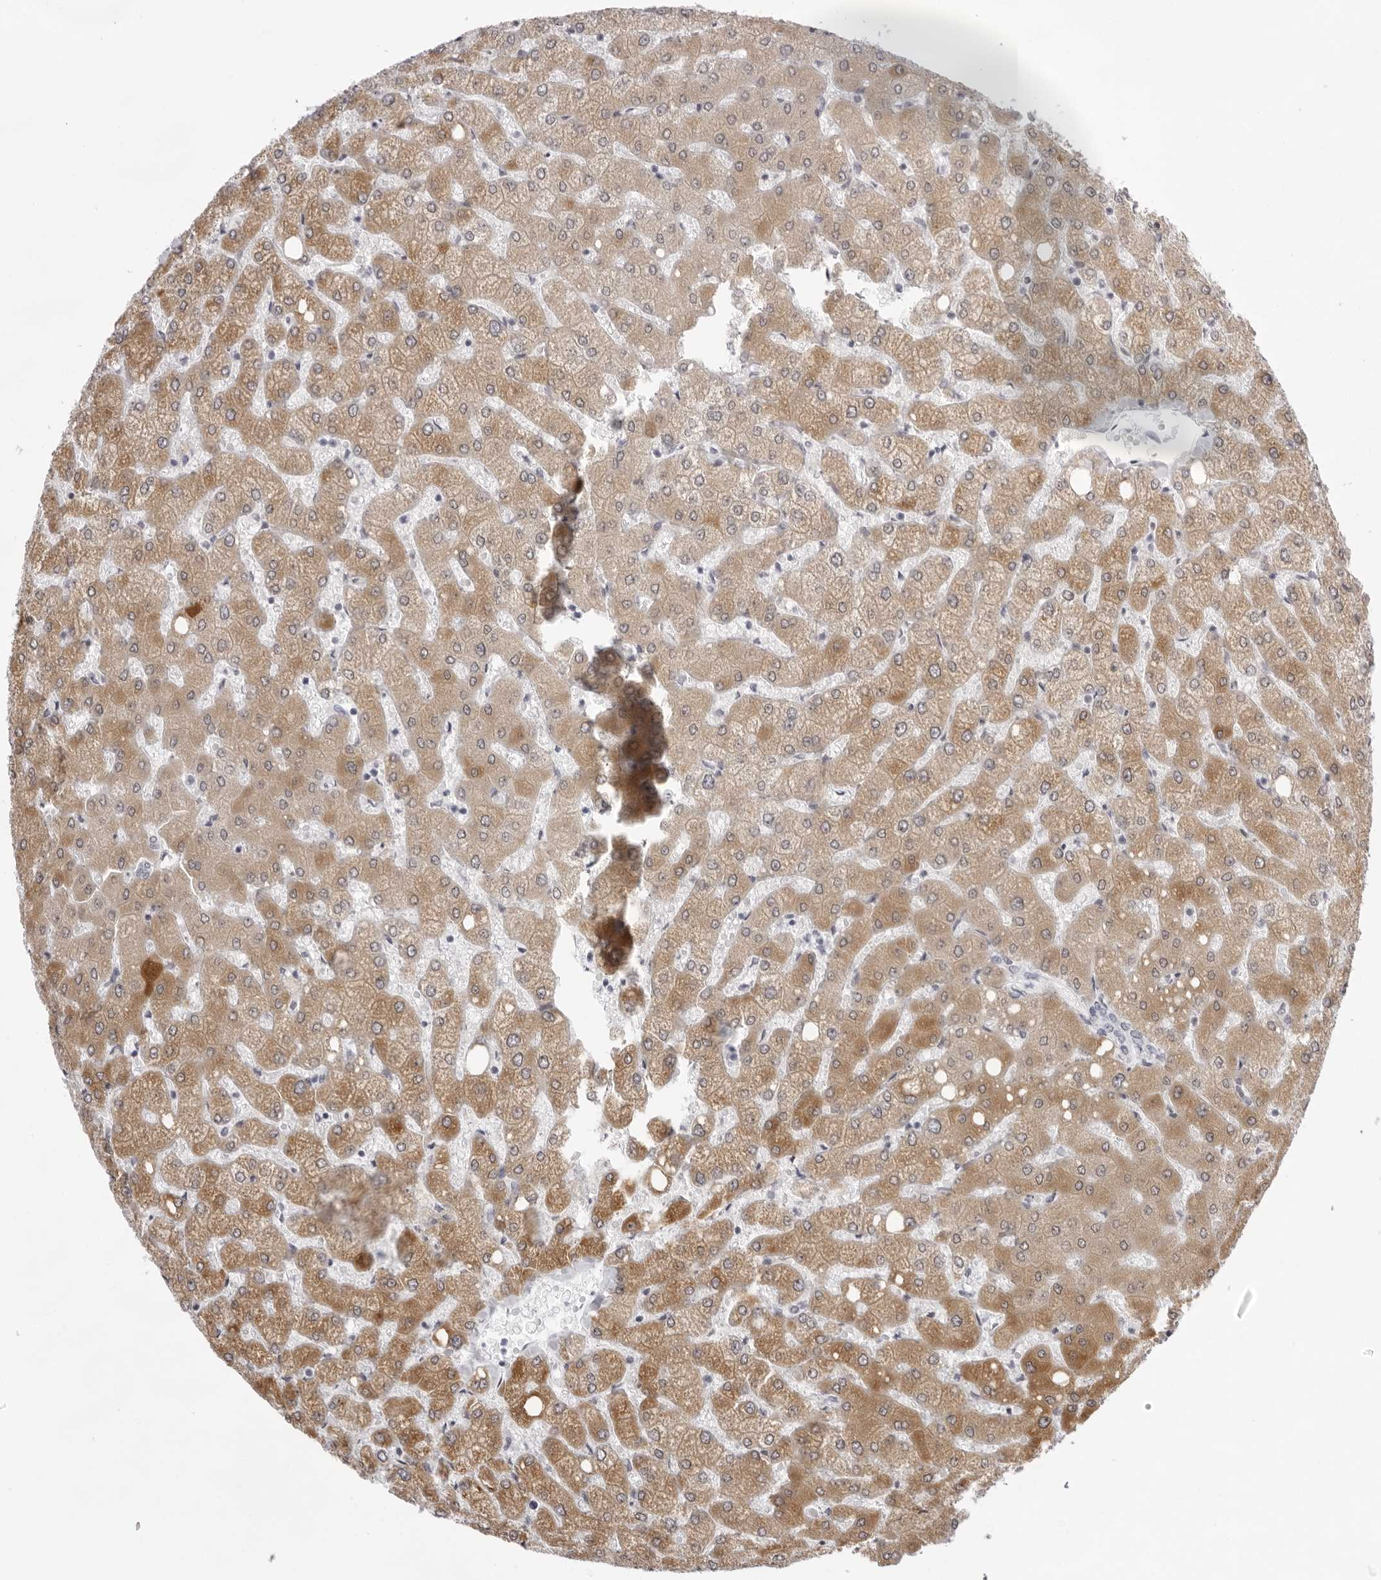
{"staining": {"intensity": "negative", "quantity": "none", "location": "none"}, "tissue": "liver", "cell_type": "Cholangiocytes", "image_type": "normal", "snomed": [{"axis": "morphology", "description": "Normal tissue, NOS"}, {"axis": "topography", "description": "Liver"}], "caption": "High power microscopy photomicrograph of an IHC micrograph of normal liver, revealing no significant positivity in cholangiocytes.", "gene": "SMIM2", "patient": {"sex": "female", "age": 54}}